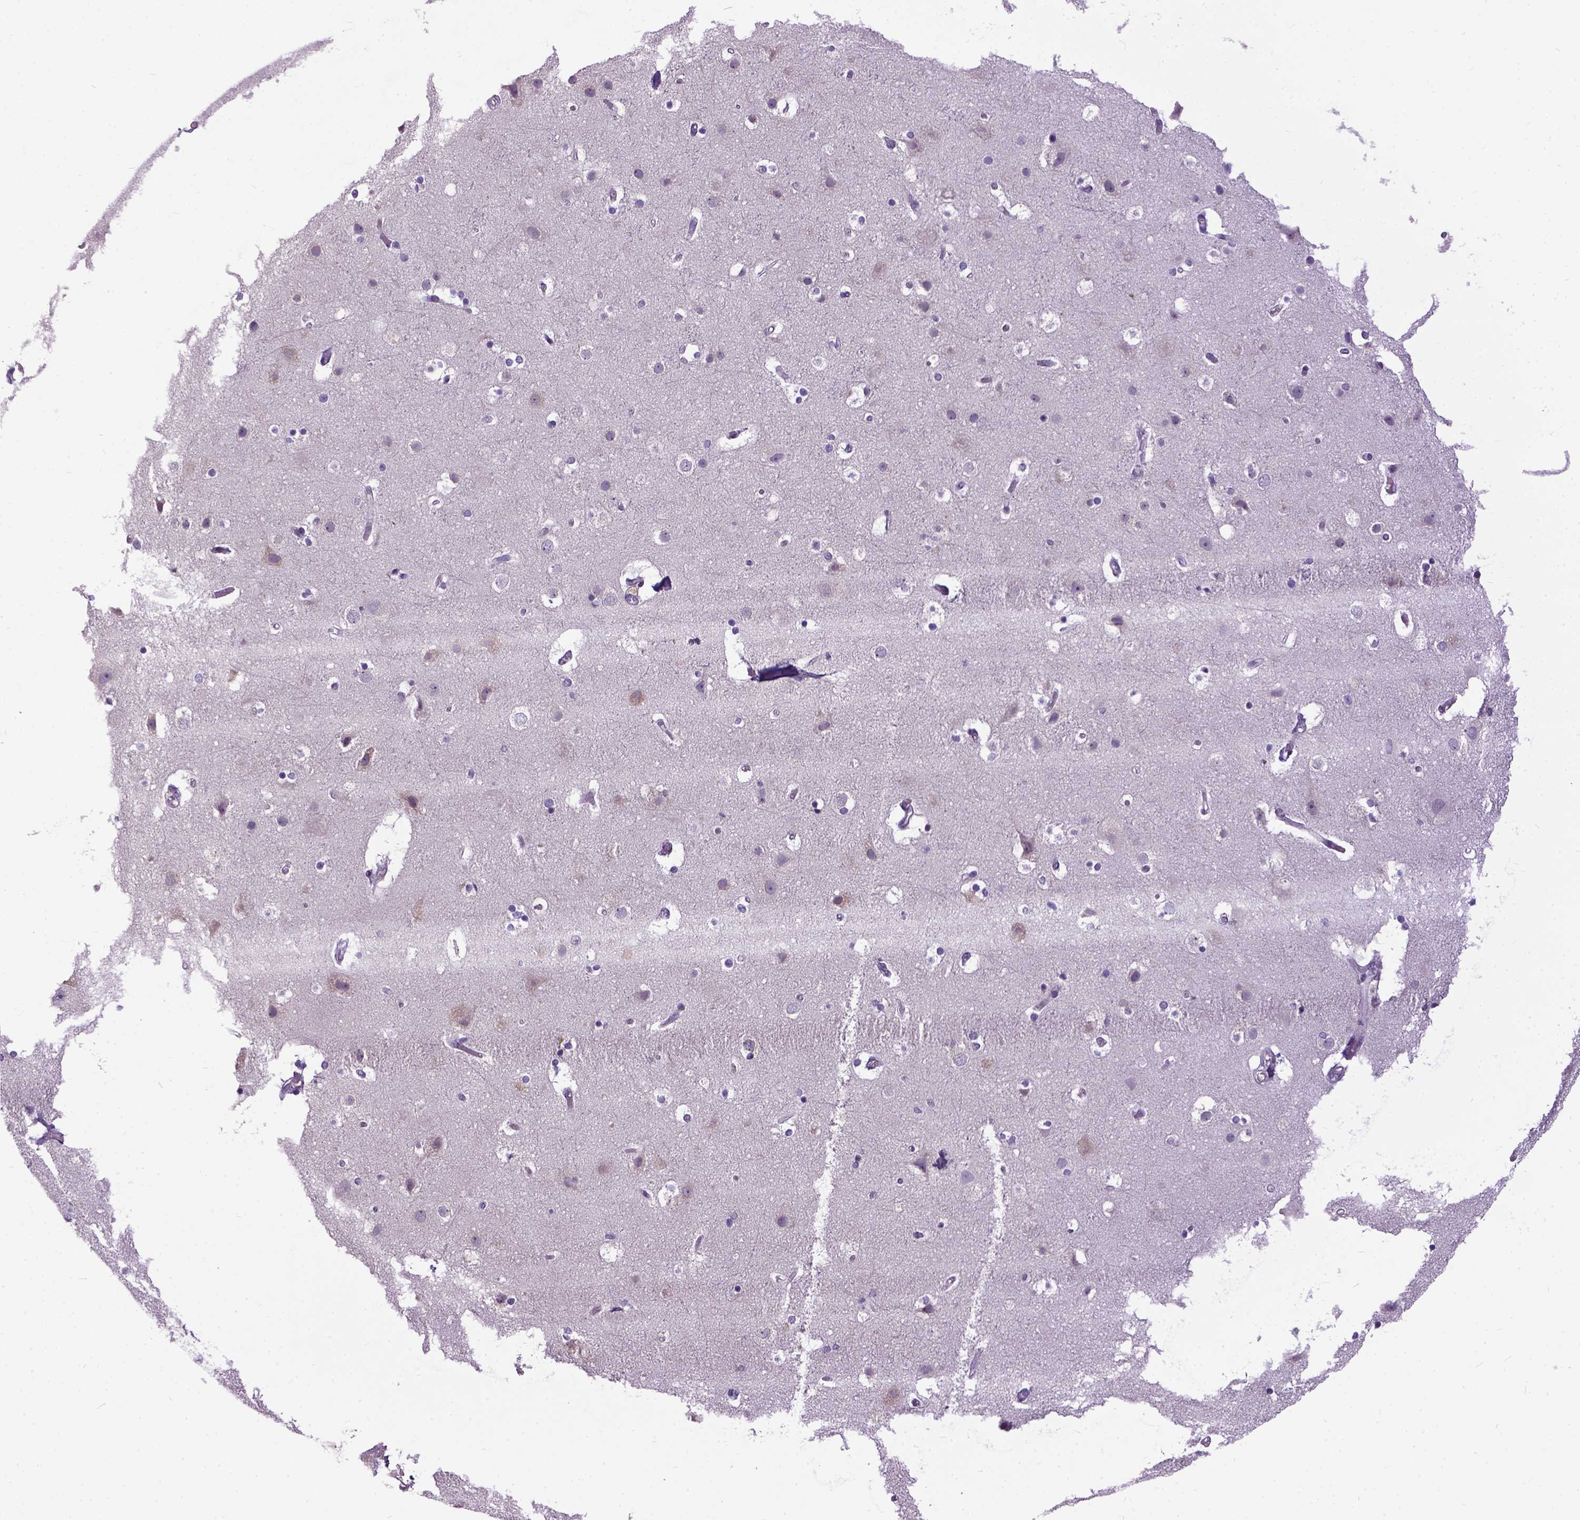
{"staining": {"intensity": "weak", "quantity": ">75%", "location": "cytoplasmic/membranous"}, "tissue": "cerebral cortex", "cell_type": "Endothelial cells", "image_type": "normal", "snomed": [{"axis": "morphology", "description": "Normal tissue, NOS"}, {"axis": "topography", "description": "Cerebral cortex"}], "caption": "Immunohistochemical staining of benign human cerebral cortex shows low levels of weak cytoplasmic/membranous staining in about >75% of endothelial cells.", "gene": "NEK5", "patient": {"sex": "female", "age": 52}}